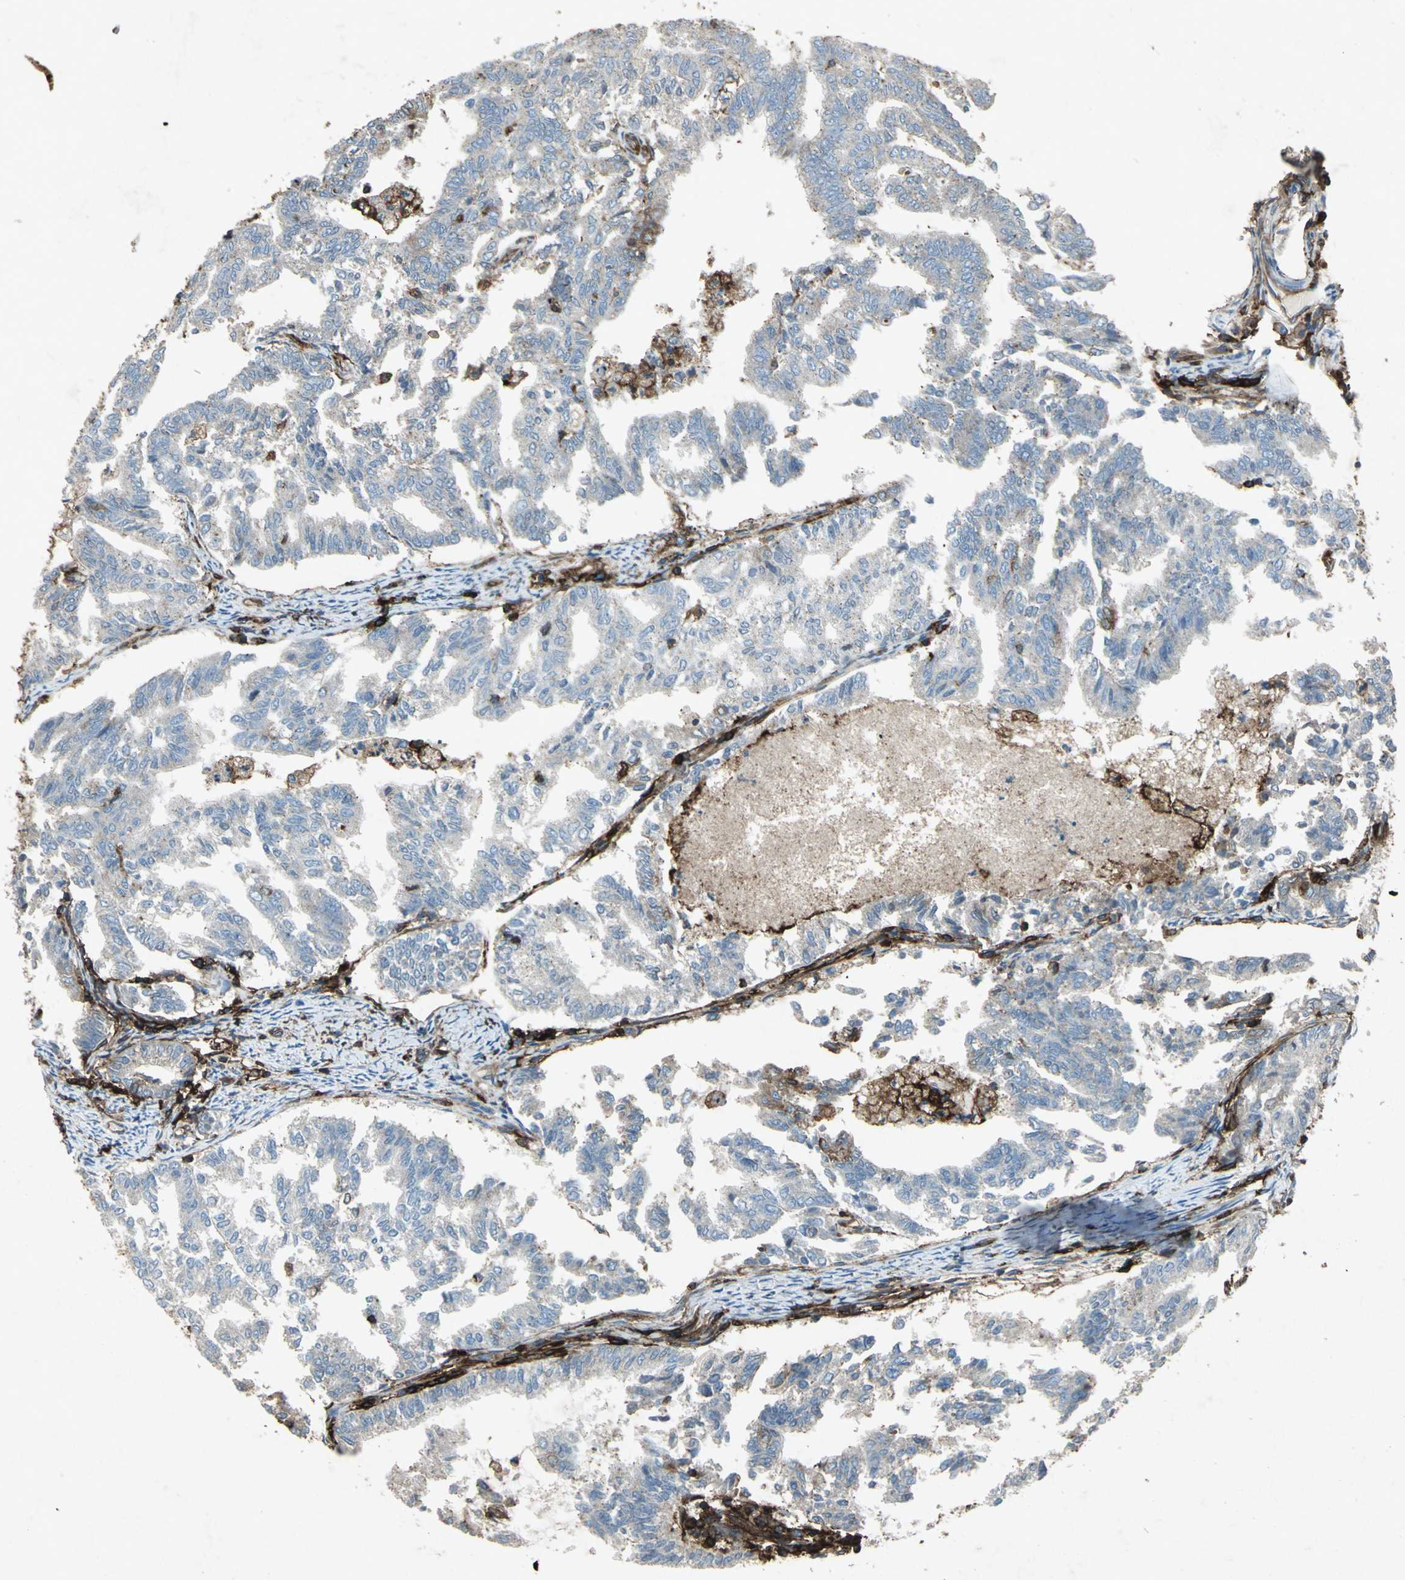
{"staining": {"intensity": "weak", "quantity": "<25%", "location": "cytoplasmic/membranous"}, "tissue": "endometrial cancer", "cell_type": "Tumor cells", "image_type": "cancer", "snomed": [{"axis": "morphology", "description": "Adenocarcinoma, NOS"}, {"axis": "topography", "description": "Endometrium"}], "caption": "Immunohistochemistry (IHC) image of neoplastic tissue: human adenocarcinoma (endometrial) stained with DAB (3,3'-diaminobenzidine) shows no significant protein positivity in tumor cells.", "gene": "CCR6", "patient": {"sex": "female", "age": 79}}